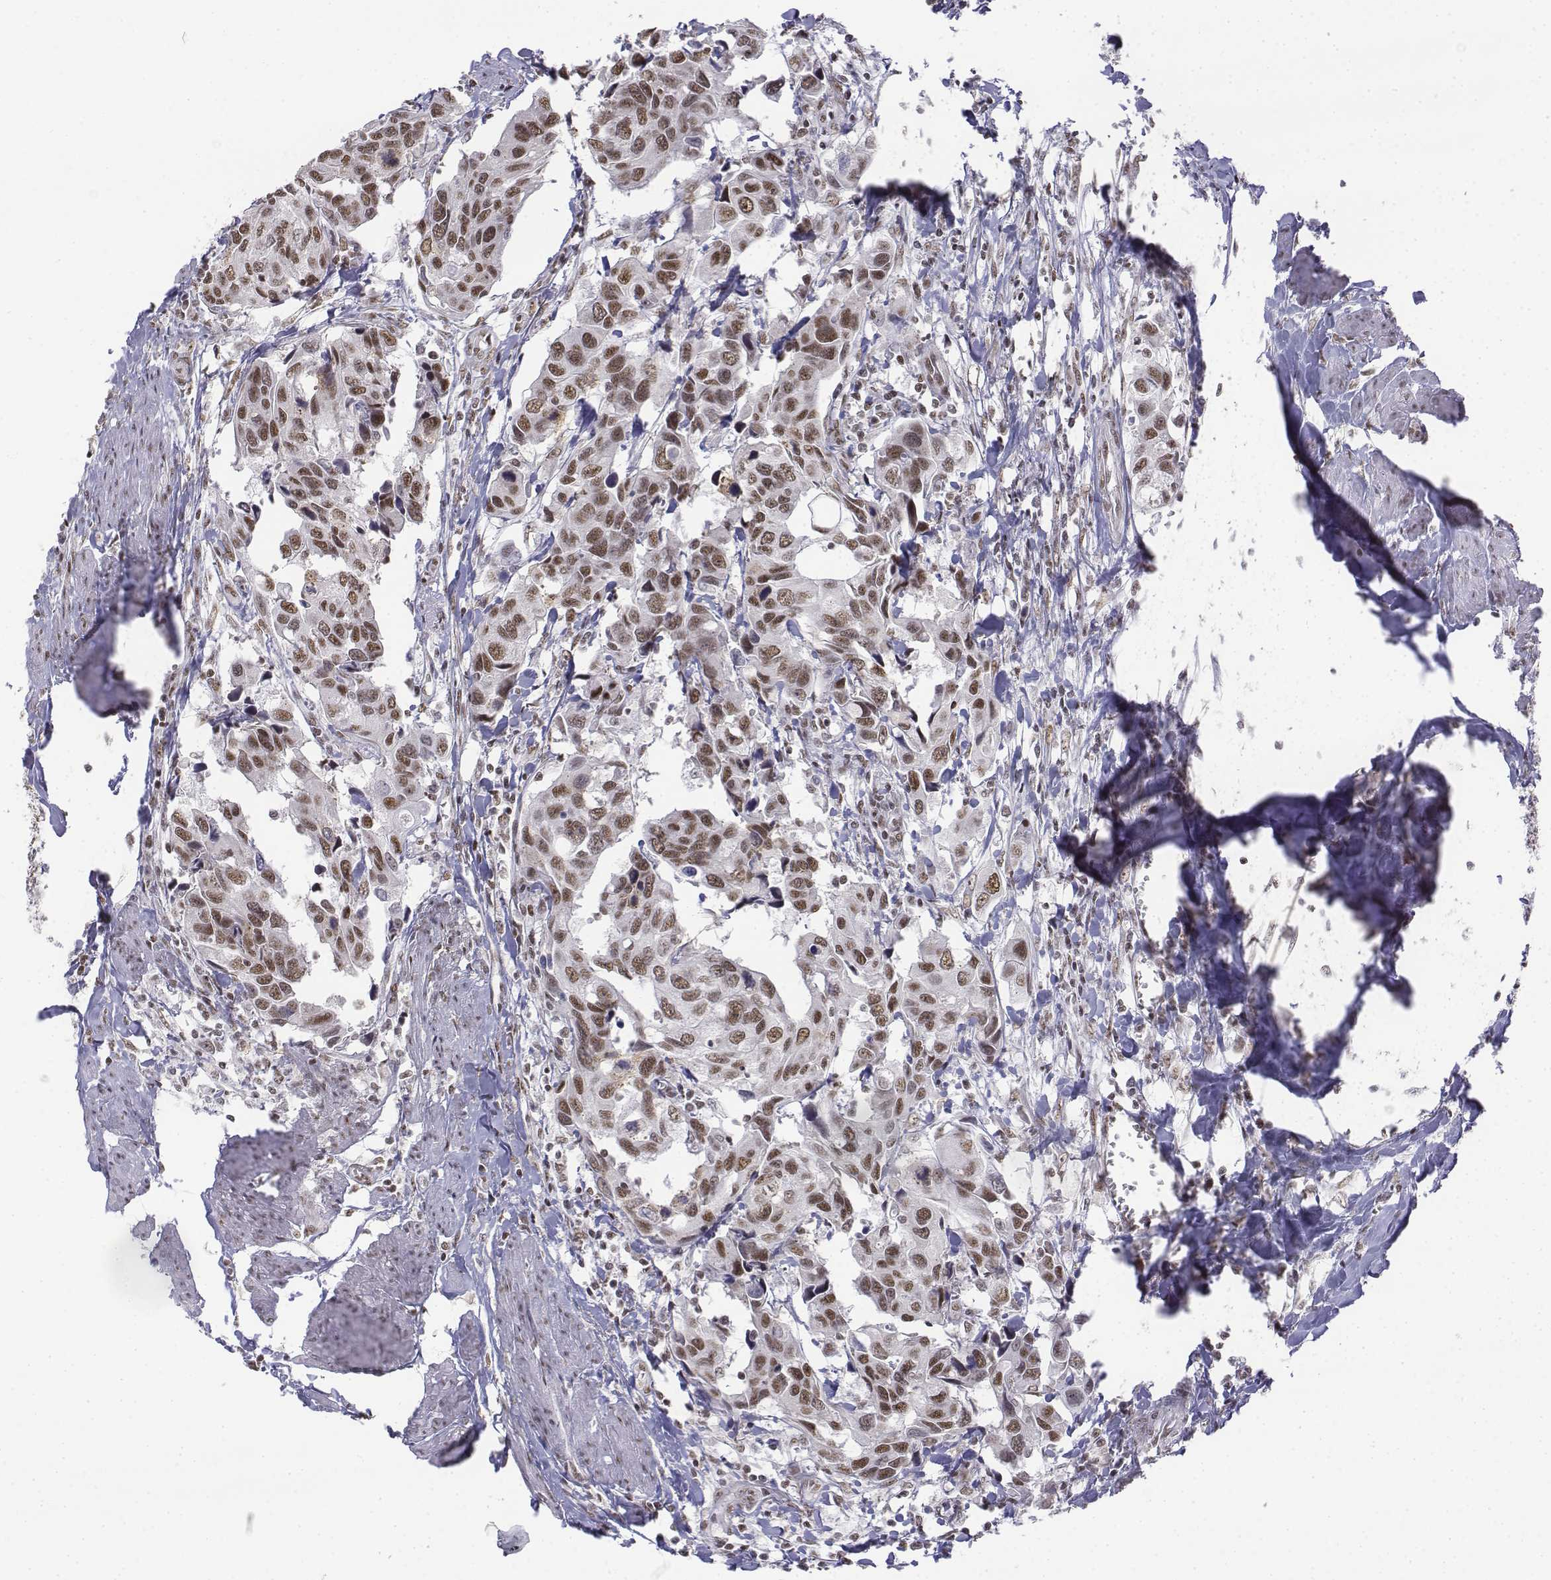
{"staining": {"intensity": "moderate", "quantity": ">75%", "location": "nuclear"}, "tissue": "urothelial cancer", "cell_type": "Tumor cells", "image_type": "cancer", "snomed": [{"axis": "morphology", "description": "Urothelial carcinoma, High grade"}, {"axis": "topography", "description": "Urinary bladder"}], "caption": "An image of urothelial cancer stained for a protein reveals moderate nuclear brown staining in tumor cells. (DAB (3,3'-diaminobenzidine) IHC with brightfield microscopy, high magnification).", "gene": "SETD1A", "patient": {"sex": "male", "age": 60}}